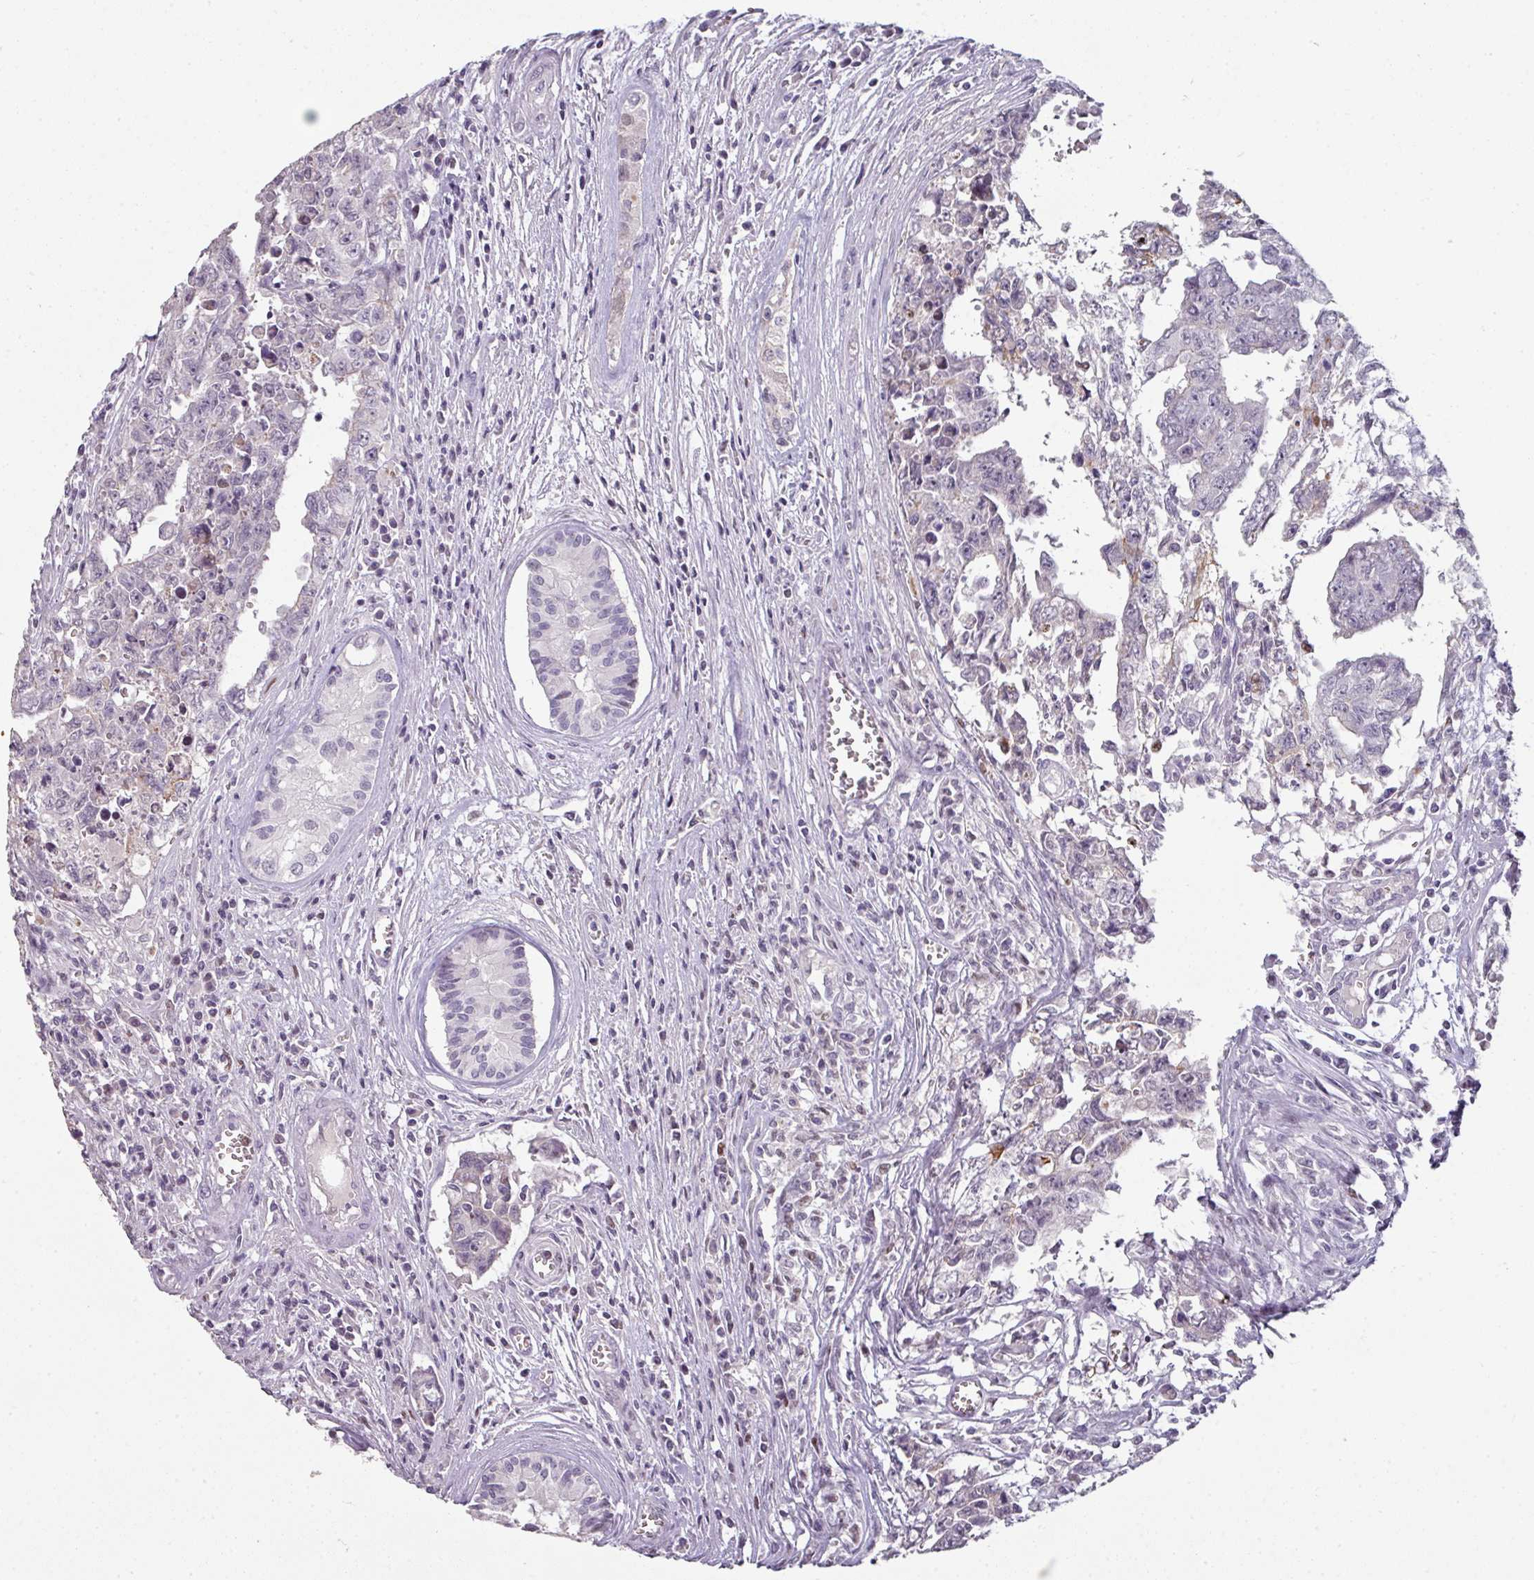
{"staining": {"intensity": "negative", "quantity": "none", "location": "none"}, "tissue": "testis cancer", "cell_type": "Tumor cells", "image_type": "cancer", "snomed": [{"axis": "morphology", "description": "Carcinoma, Embryonal, NOS"}, {"axis": "topography", "description": "Testis"}], "caption": "IHC of human testis embryonal carcinoma reveals no expression in tumor cells.", "gene": "GTF2H3", "patient": {"sex": "male", "age": 24}}